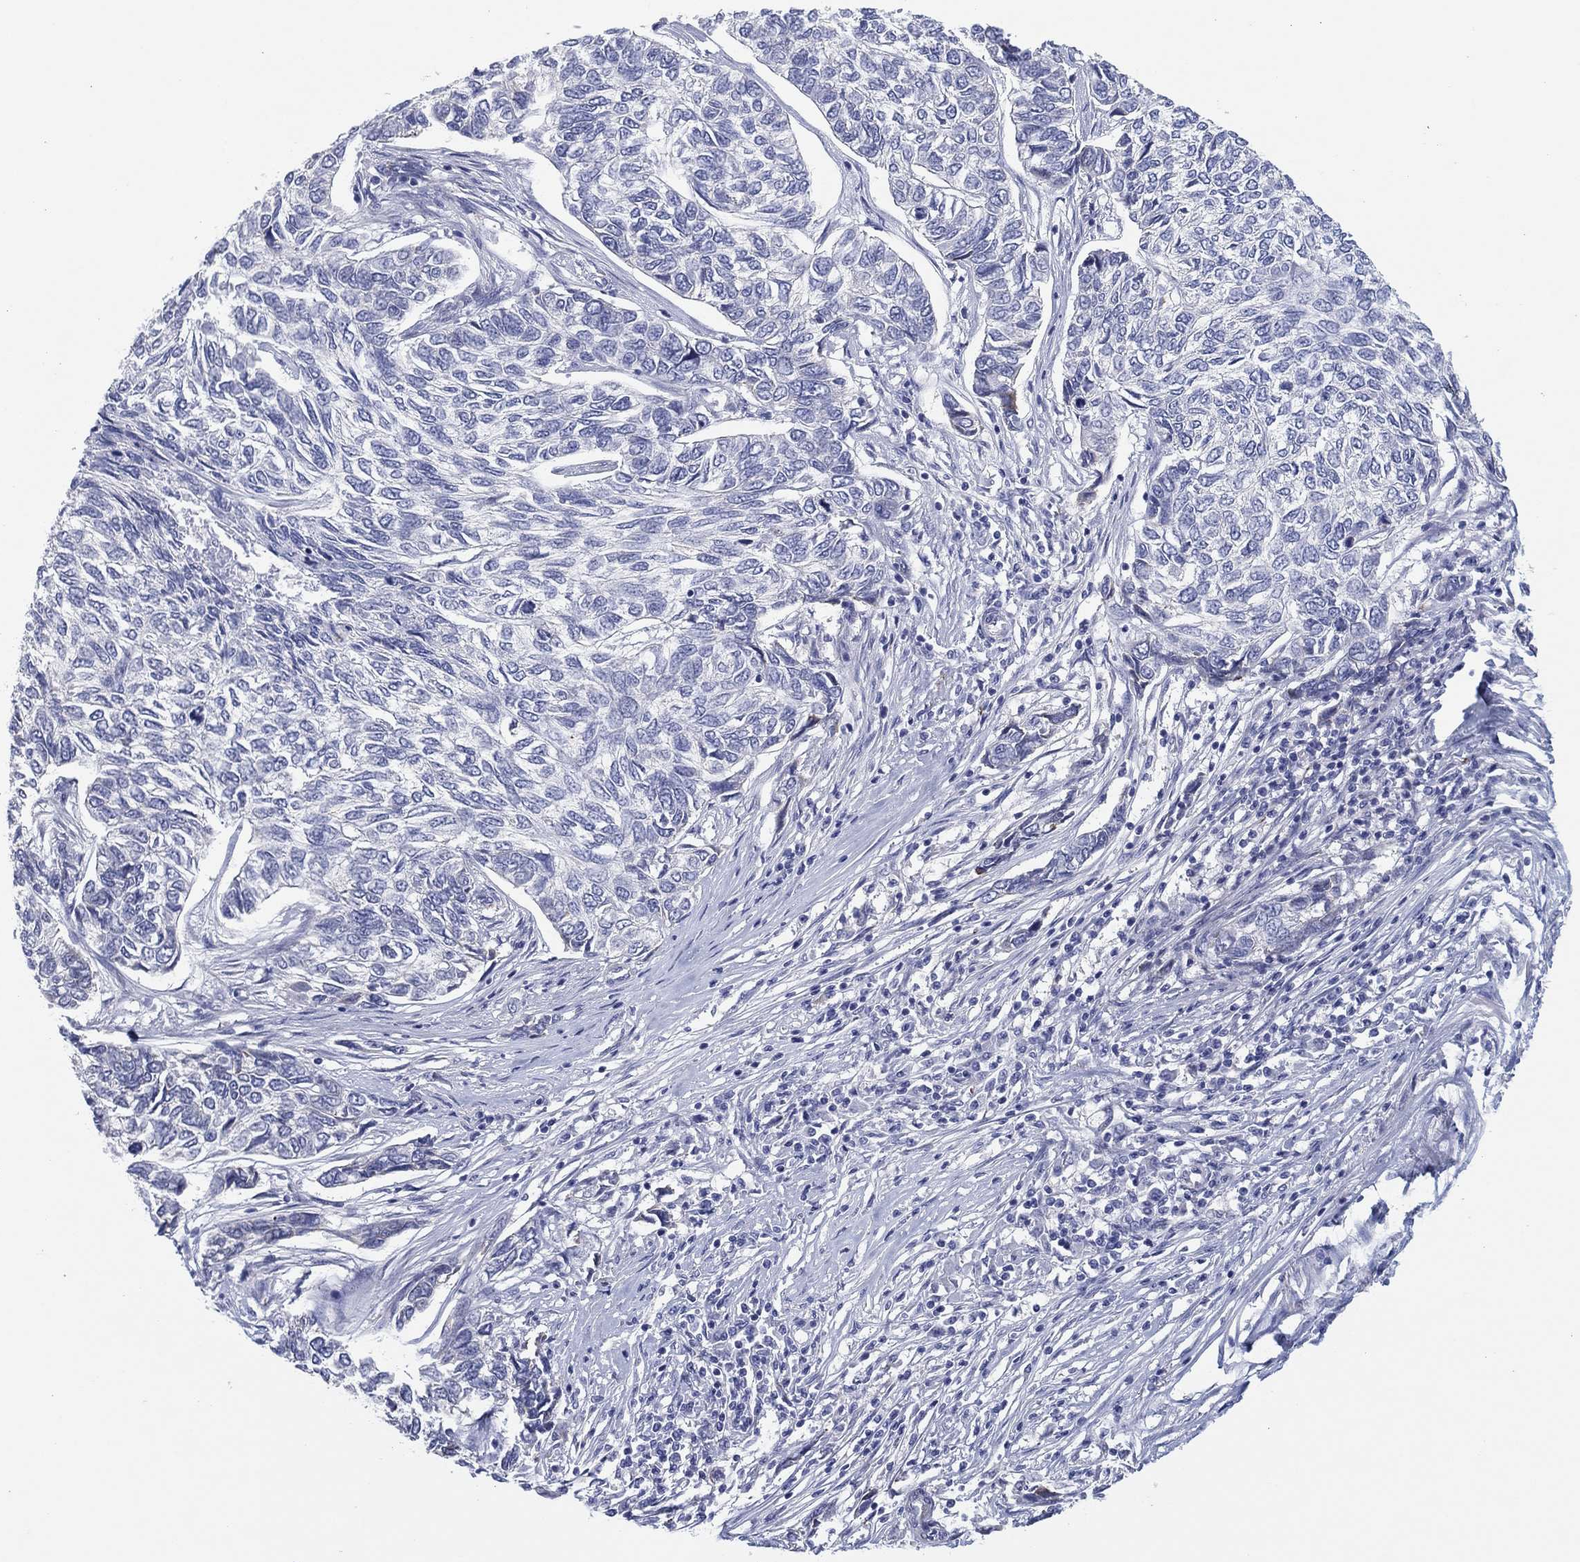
{"staining": {"intensity": "negative", "quantity": "none", "location": "none"}, "tissue": "skin cancer", "cell_type": "Tumor cells", "image_type": "cancer", "snomed": [{"axis": "morphology", "description": "Basal cell carcinoma"}, {"axis": "topography", "description": "Skin"}], "caption": "Immunohistochemistry of human skin cancer (basal cell carcinoma) demonstrates no staining in tumor cells.", "gene": "HEATR4", "patient": {"sex": "female", "age": 65}}